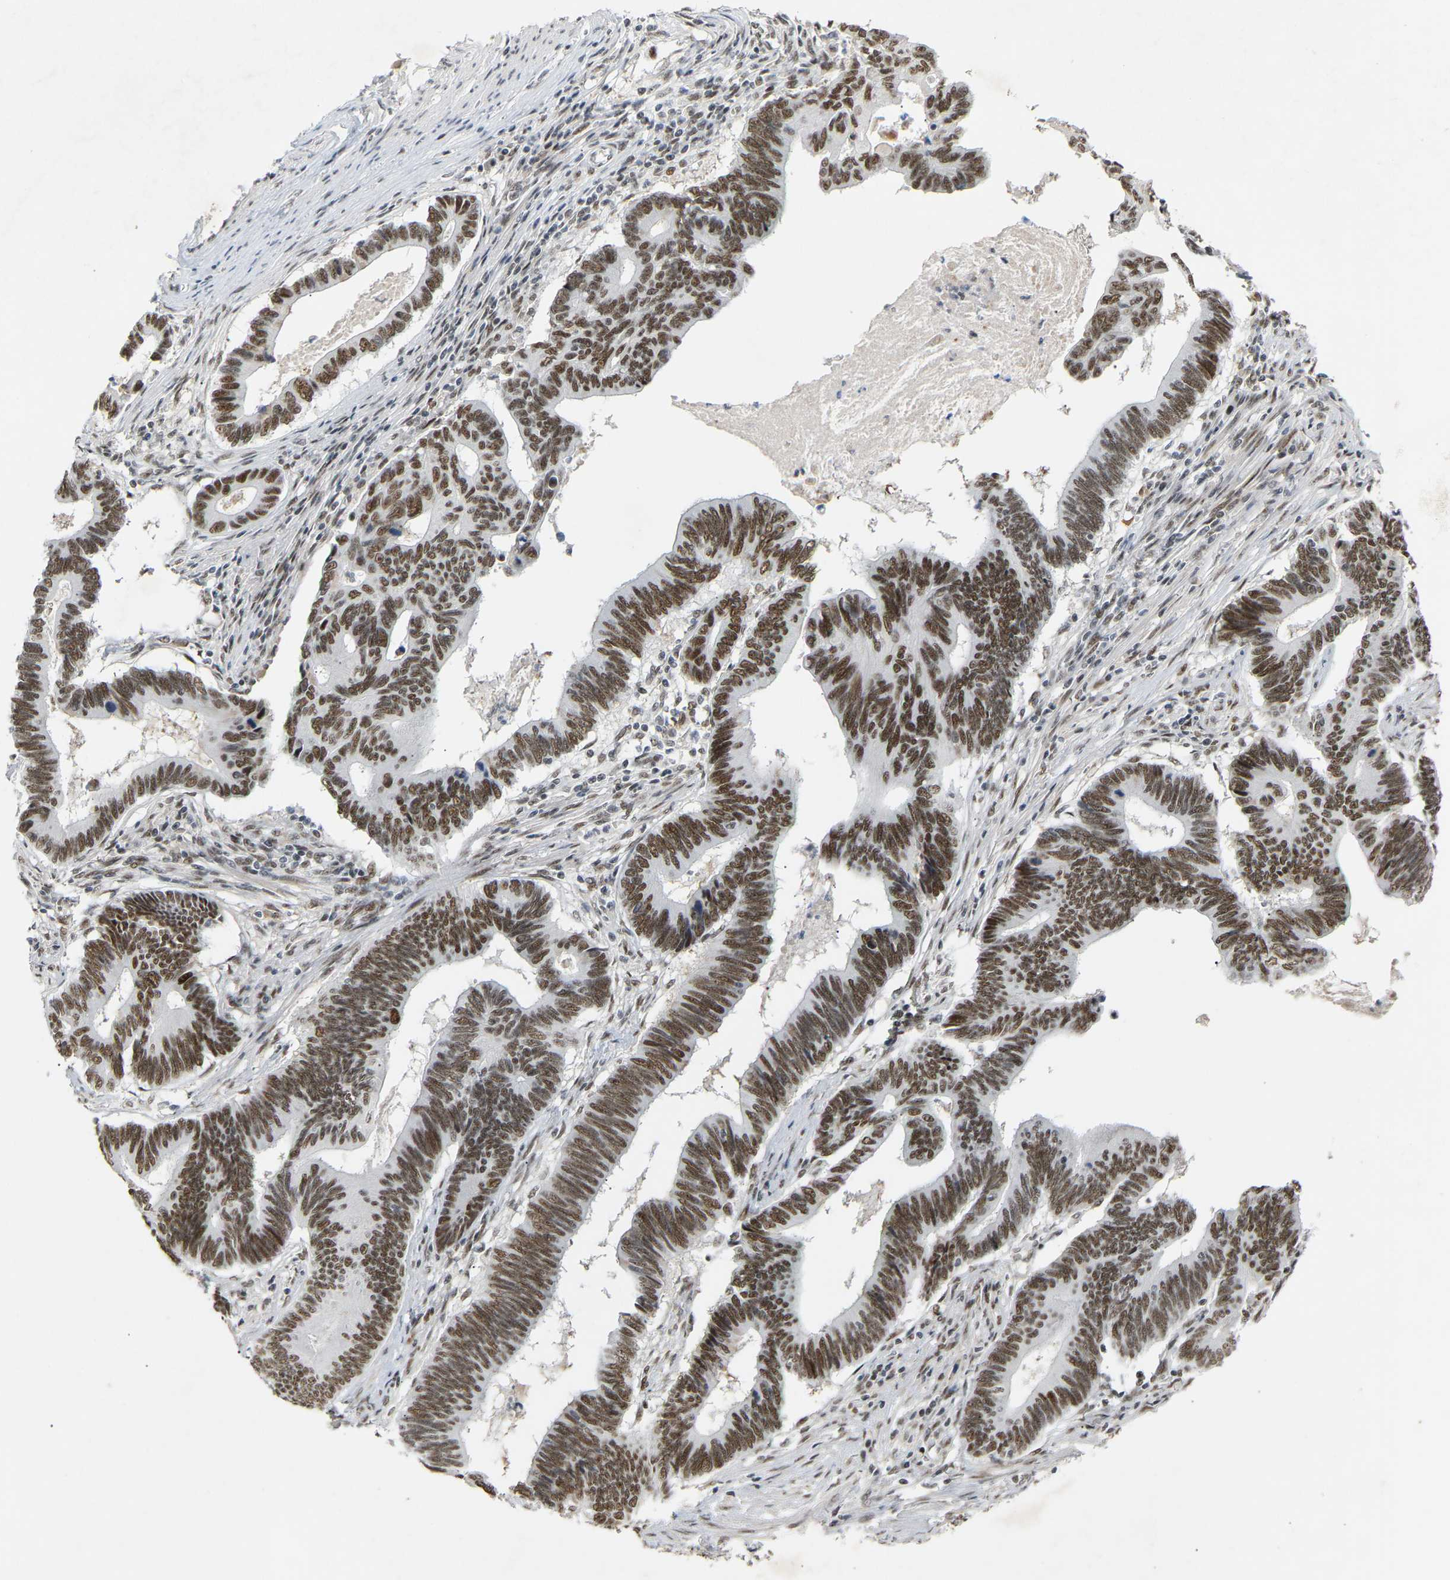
{"staining": {"intensity": "strong", "quantity": ">75%", "location": "nuclear"}, "tissue": "pancreatic cancer", "cell_type": "Tumor cells", "image_type": "cancer", "snomed": [{"axis": "morphology", "description": "Adenocarcinoma, NOS"}, {"axis": "topography", "description": "Pancreas"}], "caption": "Human pancreatic adenocarcinoma stained for a protein (brown) exhibits strong nuclear positive staining in approximately >75% of tumor cells.", "gene": "NELFB", "patient": {"sex": "female", "age": 70}}